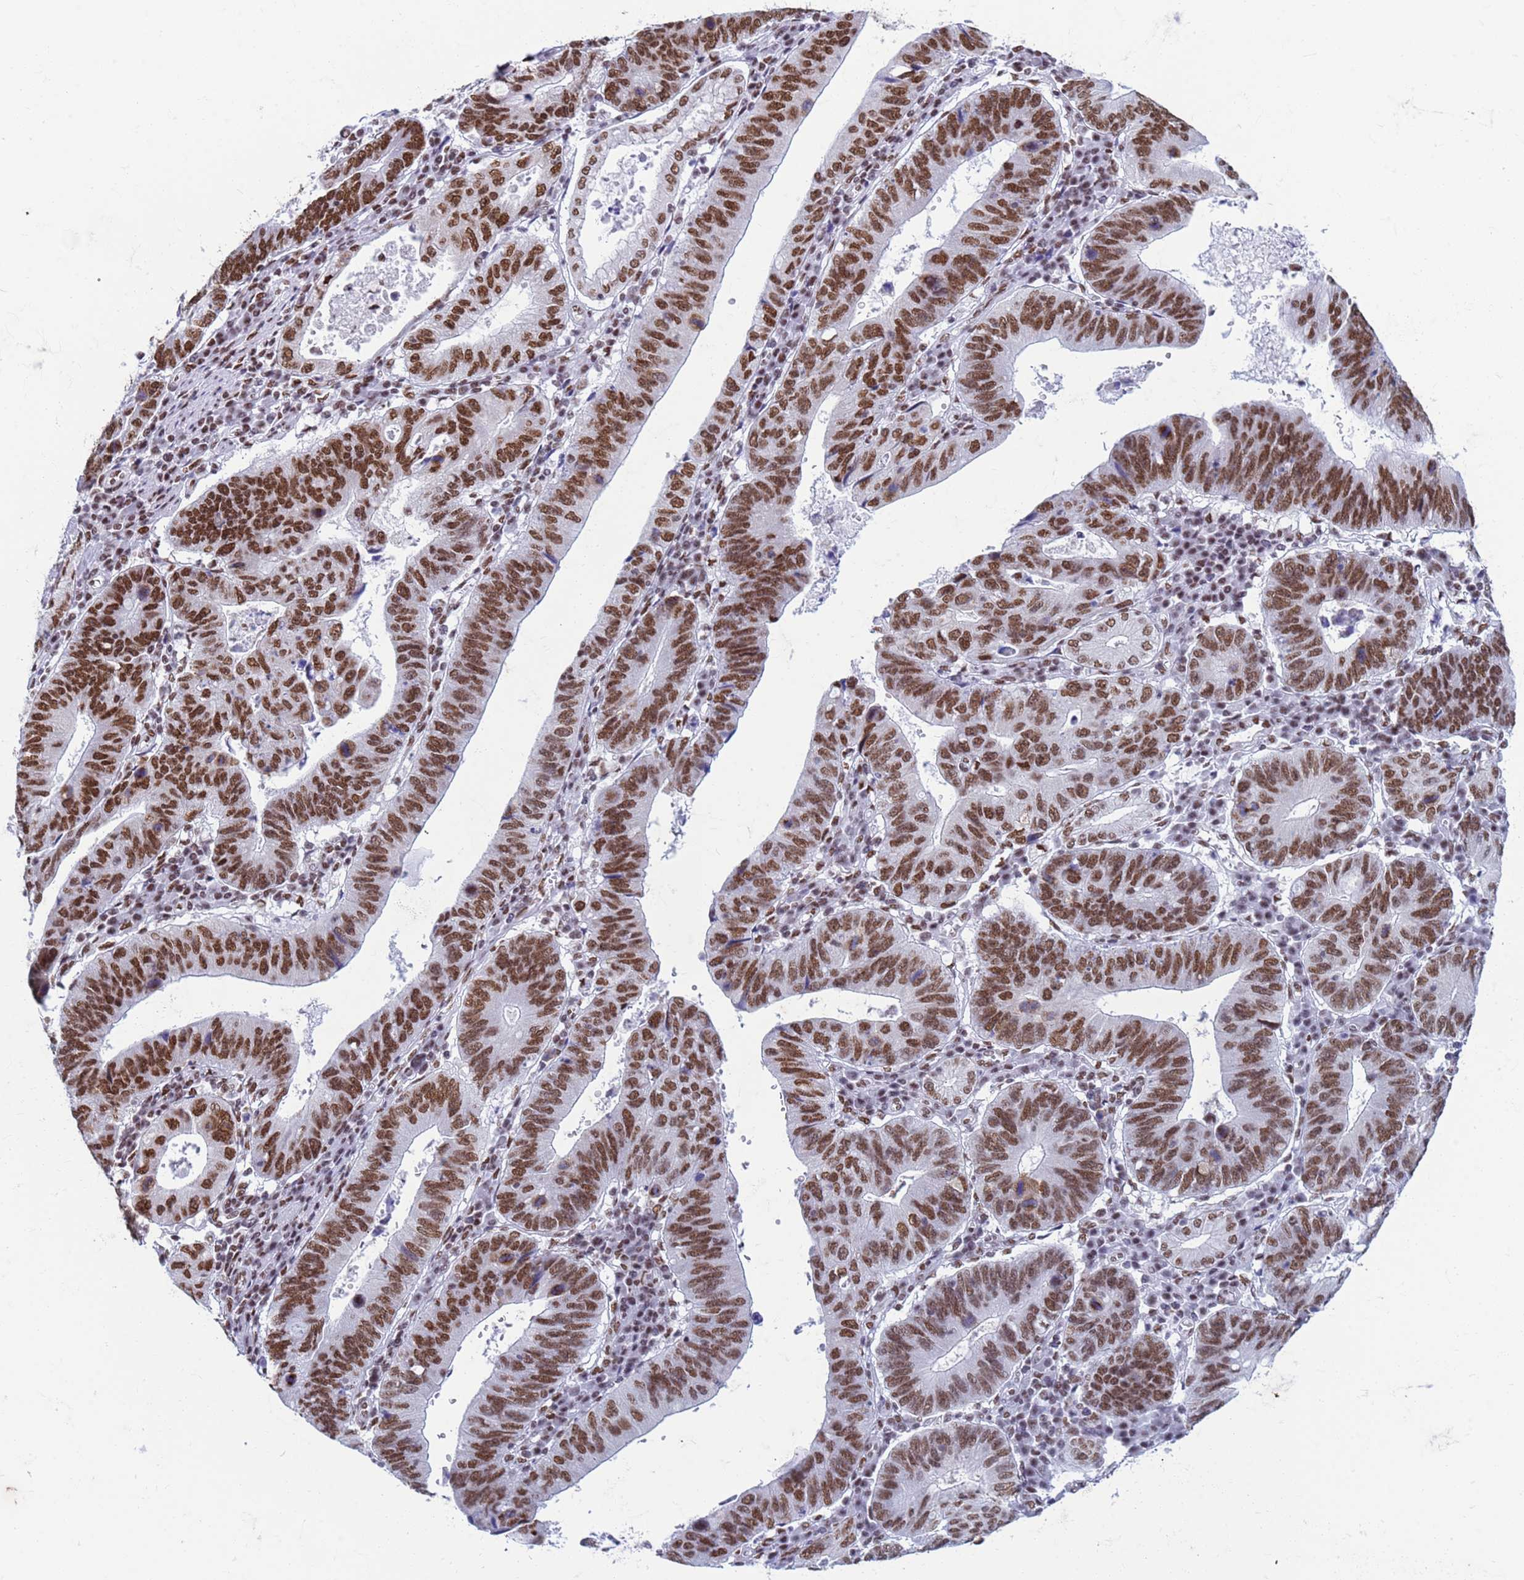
{"staining": {"intensity": "strong", "quantity": ">75%", "location": "nuclear"}, "tissue": "stomach cancer", "cell_type": "Tumor cells", "image_type": "cancer", "snomed": [{"axis": "morphology", "description": "Adenocarcinoma, NOS"}, {"axis": "topography", "description": "Stomach"}], "caption": "IHC (DAB (3,3'-diaminobenzidine)) staining of human stomach cancer shows strong nuclear protein staining in about >75% of tumor cells. The staining is performed using DAB (3,3'-diaminobenzidine) brown chromogen to label protein expression. The nuclei are counter-stained blue using hematoxylin.", "gene": "FAM170B", "patient": {"sex": "male", "age": 59}}